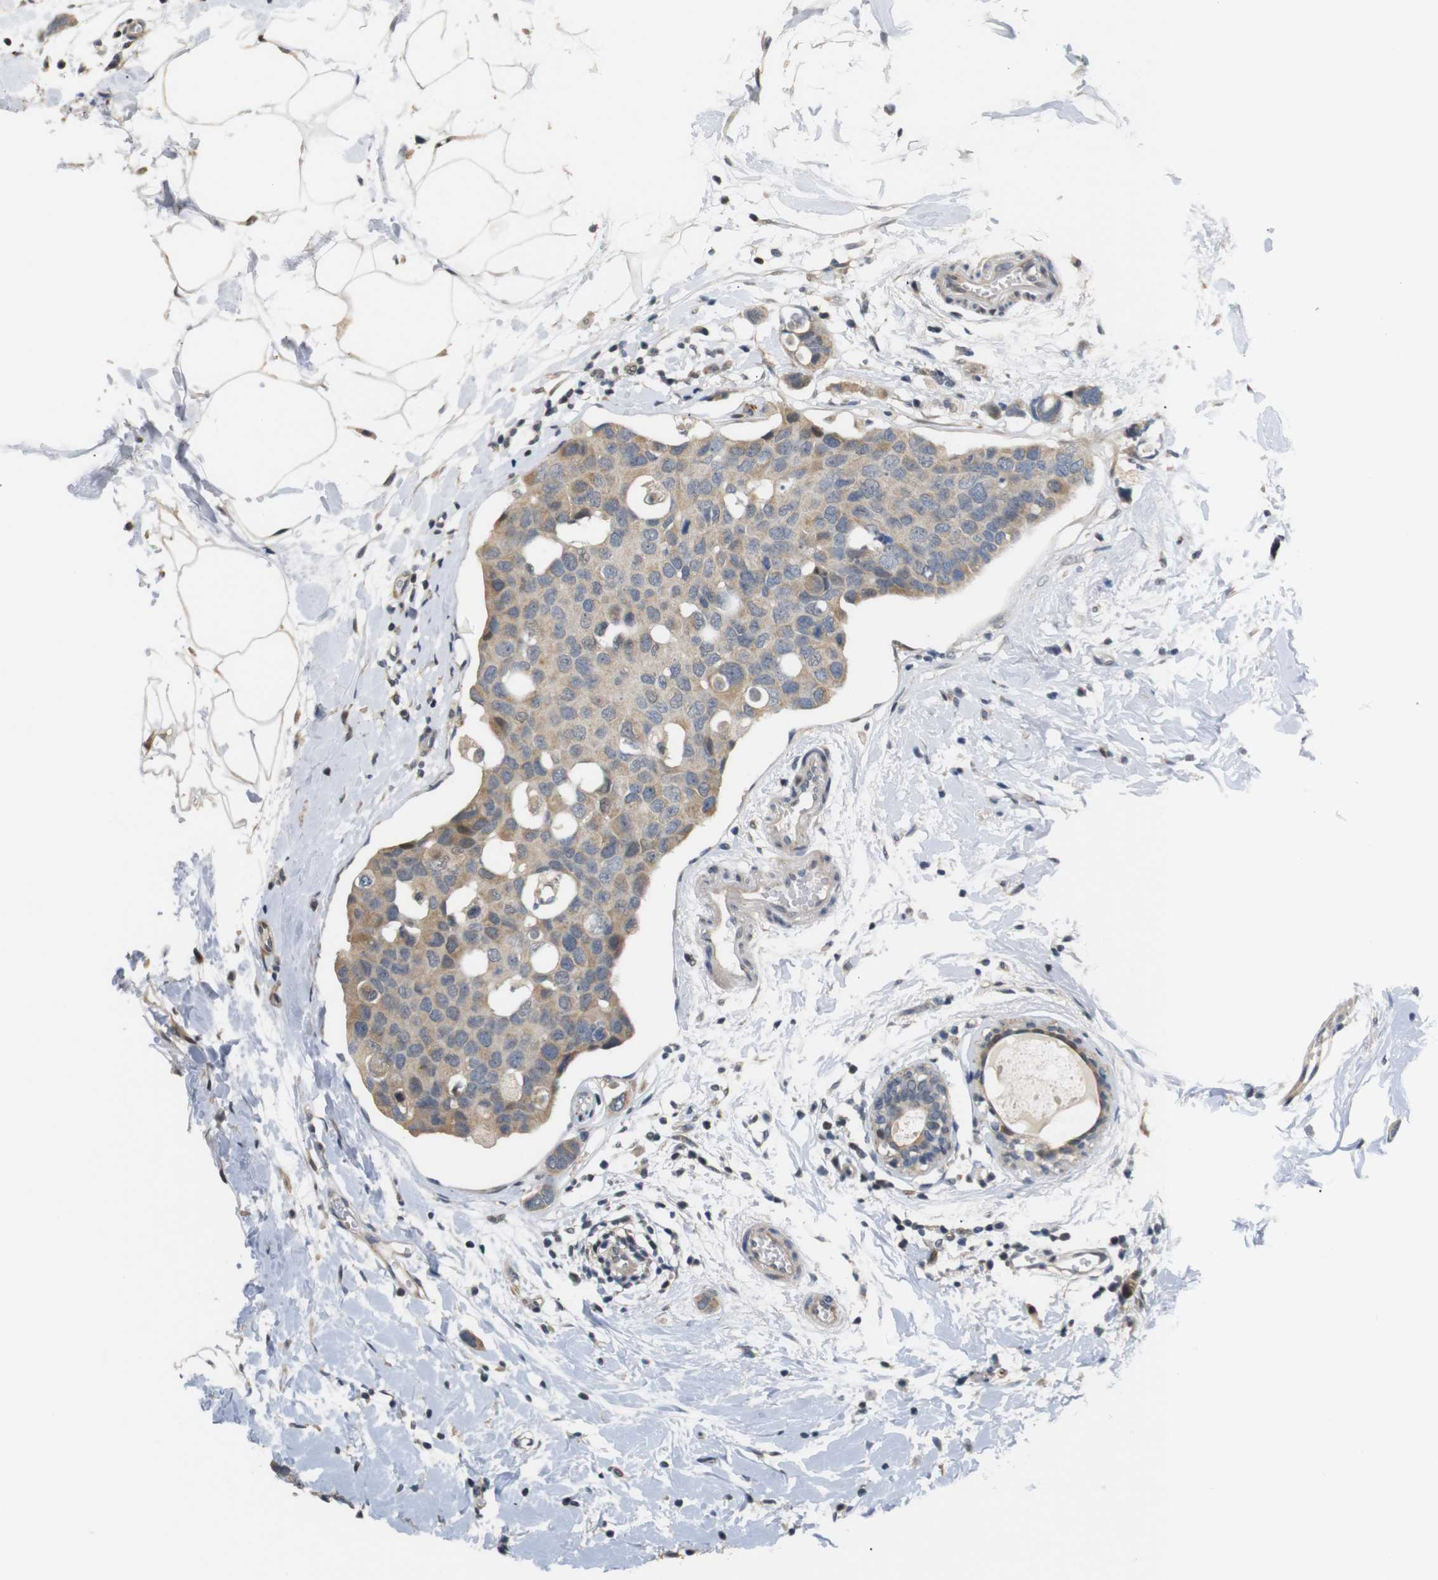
{"staining": {"intensity": "weak", "quantity": ">75%", "location": "cytoplasmic/membranous"}, "tissue": "breast cancer", "cell_type": "Tumor cells", "image_type": "cancer", "snomed": [{"axis": "morphology", "description": "Normal tissue, NOS"}, {"axis": "morphology", "description": "Duct carcinoma"}, {"axis": "topography", "description": "Breast"}], "caption": "IHC staining of breast cancer, which exhibits low levels of weak cytoplasmic/membranous expression in approximately >75% of tumor cells indicating weak cytoplasmic/membranous protein positivity. The staining was performed using DAB (brown) for protein detection and nuclei were counterstained in hematoxylin (blue).", "gene": "SYDE1", "patient": {"sex": "female", "age": 50}}